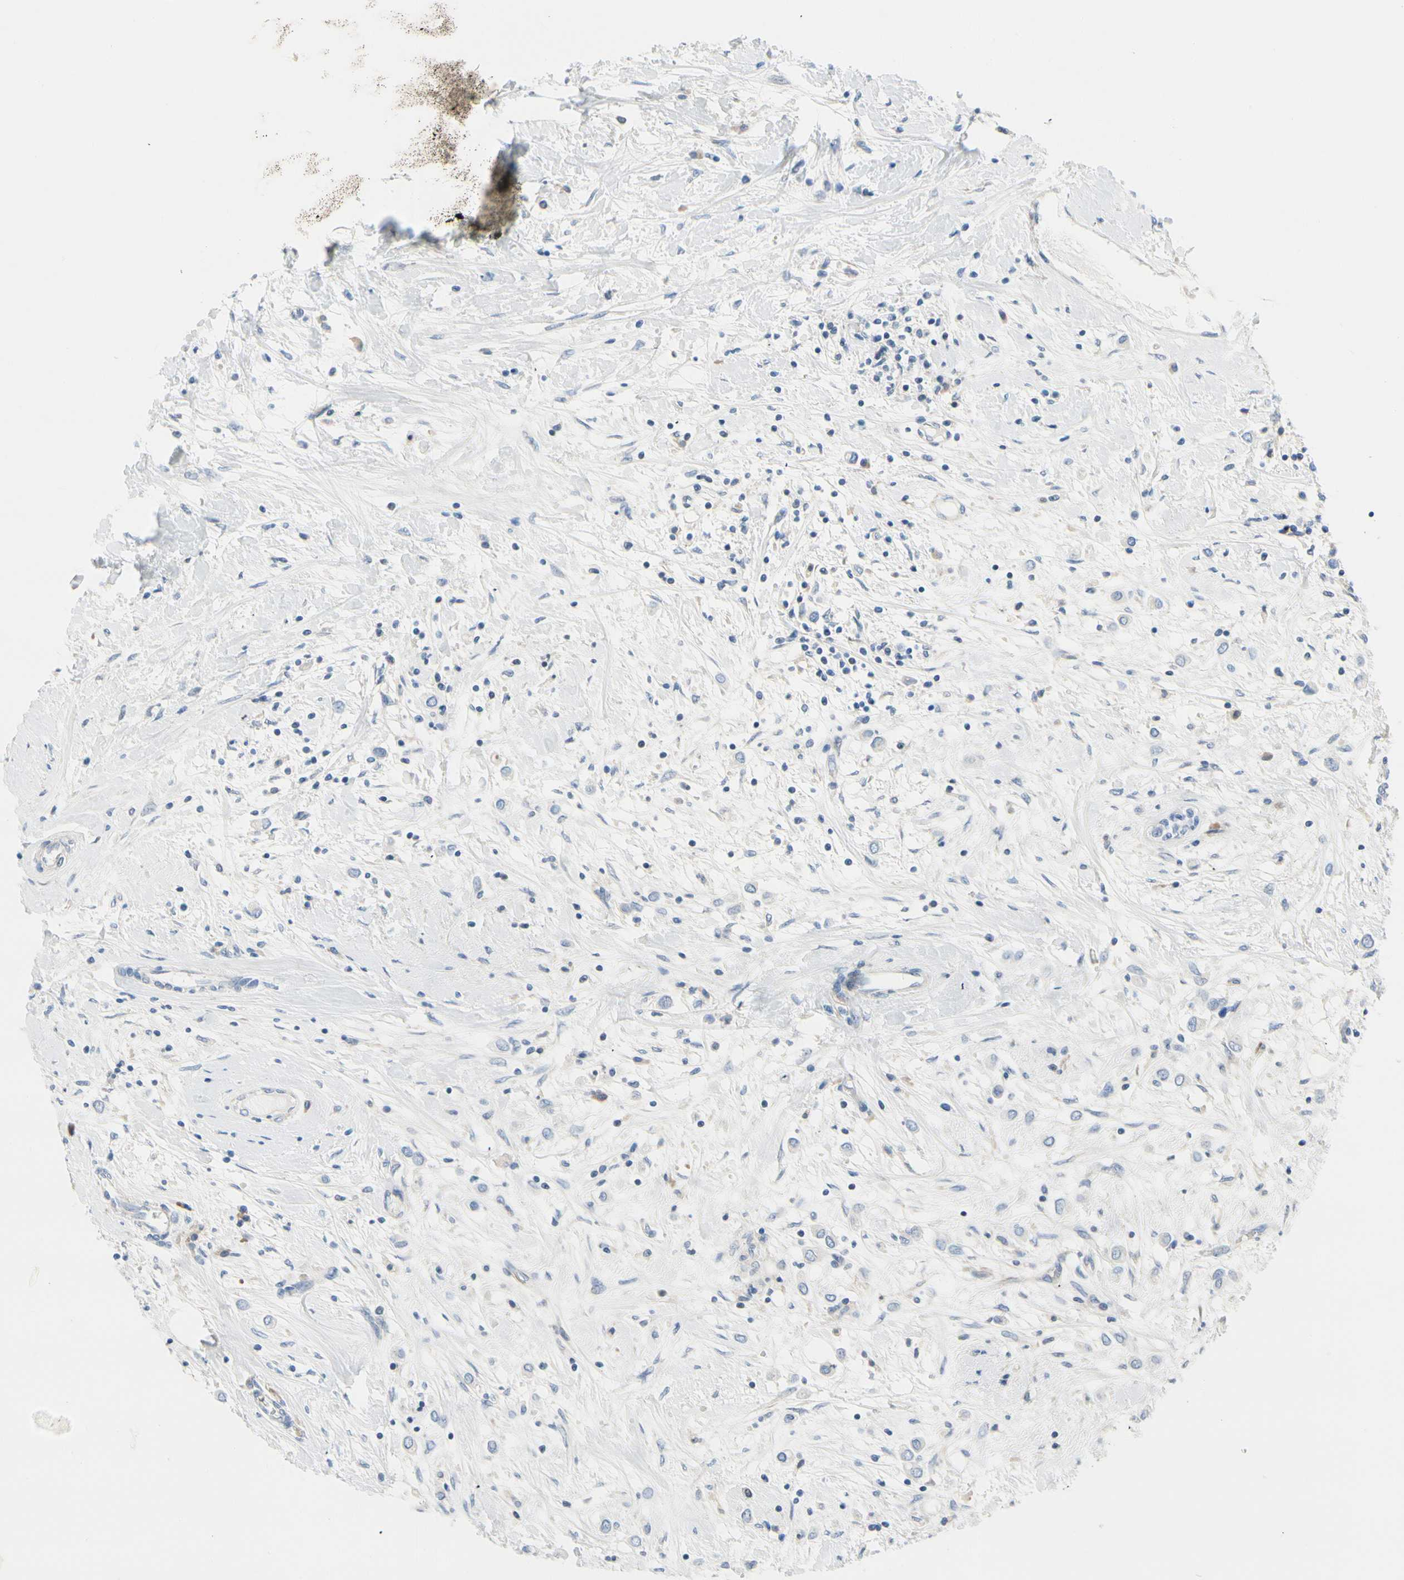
{"staining": {"intensity": "negative", "quantity": "none", "location": "none"}, "tissue": "breast cancer", "cell_type": "Tumor cells", "image_type": "cancer", "snomed": [{"axis": "morphology", "description": "Duct carcinoma"}, {"axis": "topography", "description": "Breast"}], "caption": "An image of breast invasive ductal carcinoma stained for a protein reveals no brown staining in tumor cells.", "gene": "FCER2", "patient": {"sex": "female", "age": 61}}